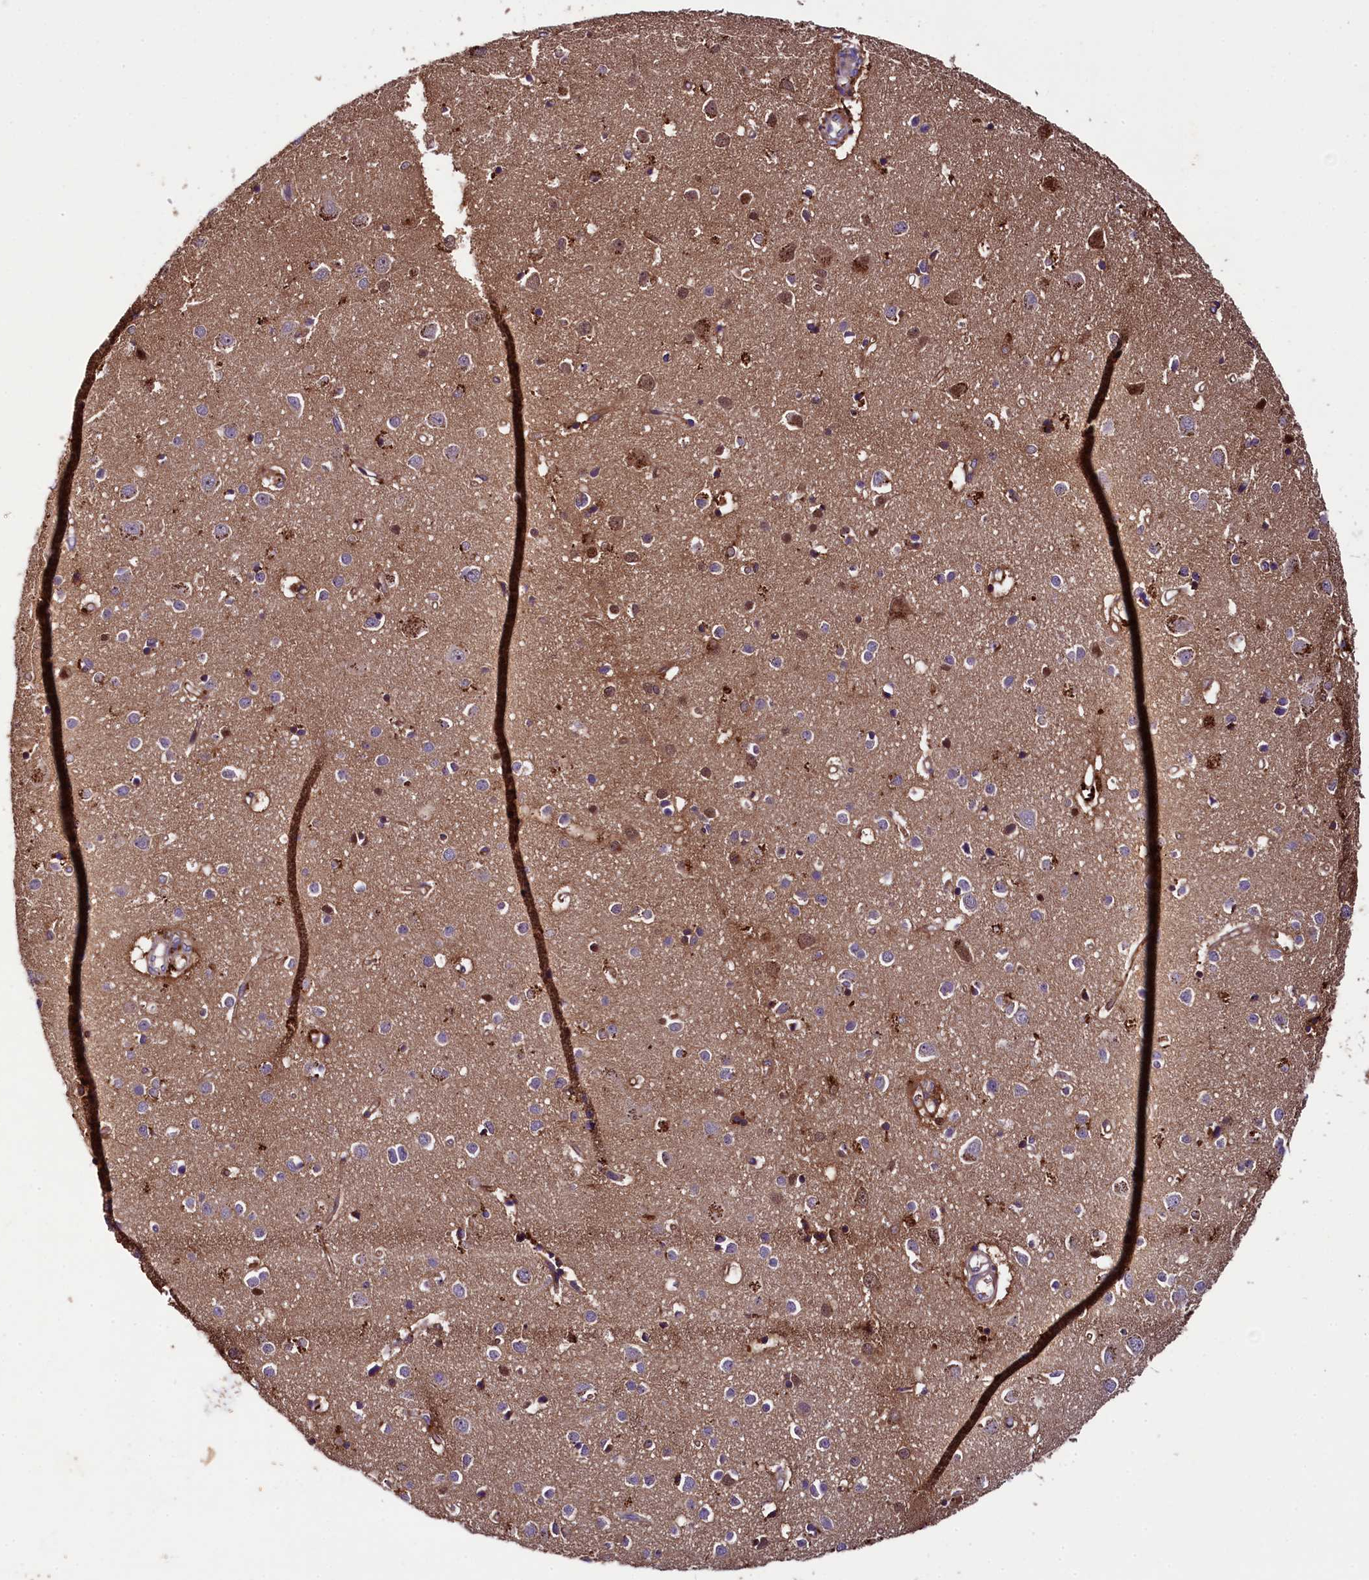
{"staining": {"intensity": "moderate", "quantity": "25%-75%", "location": "cytoplasmic/membranous"}, "tissue": "cerebral cortex", "cell_type": "Endothelial cells", "image_type": "normal", "snomed": [{"axis": "morphology", "description": "Normal tissue, NOS"}, {"axis": "topography", "description": "Cerebral cortex"}], "caption": "Brown immunohistochemical staining in benign cerebral cortex displays moderate cytoplasmic/membranous staining in approximately 25%-75% of endothelial cells.", "gene": "PLXNB1", "patient": {"sex": "female", "age": 64}}